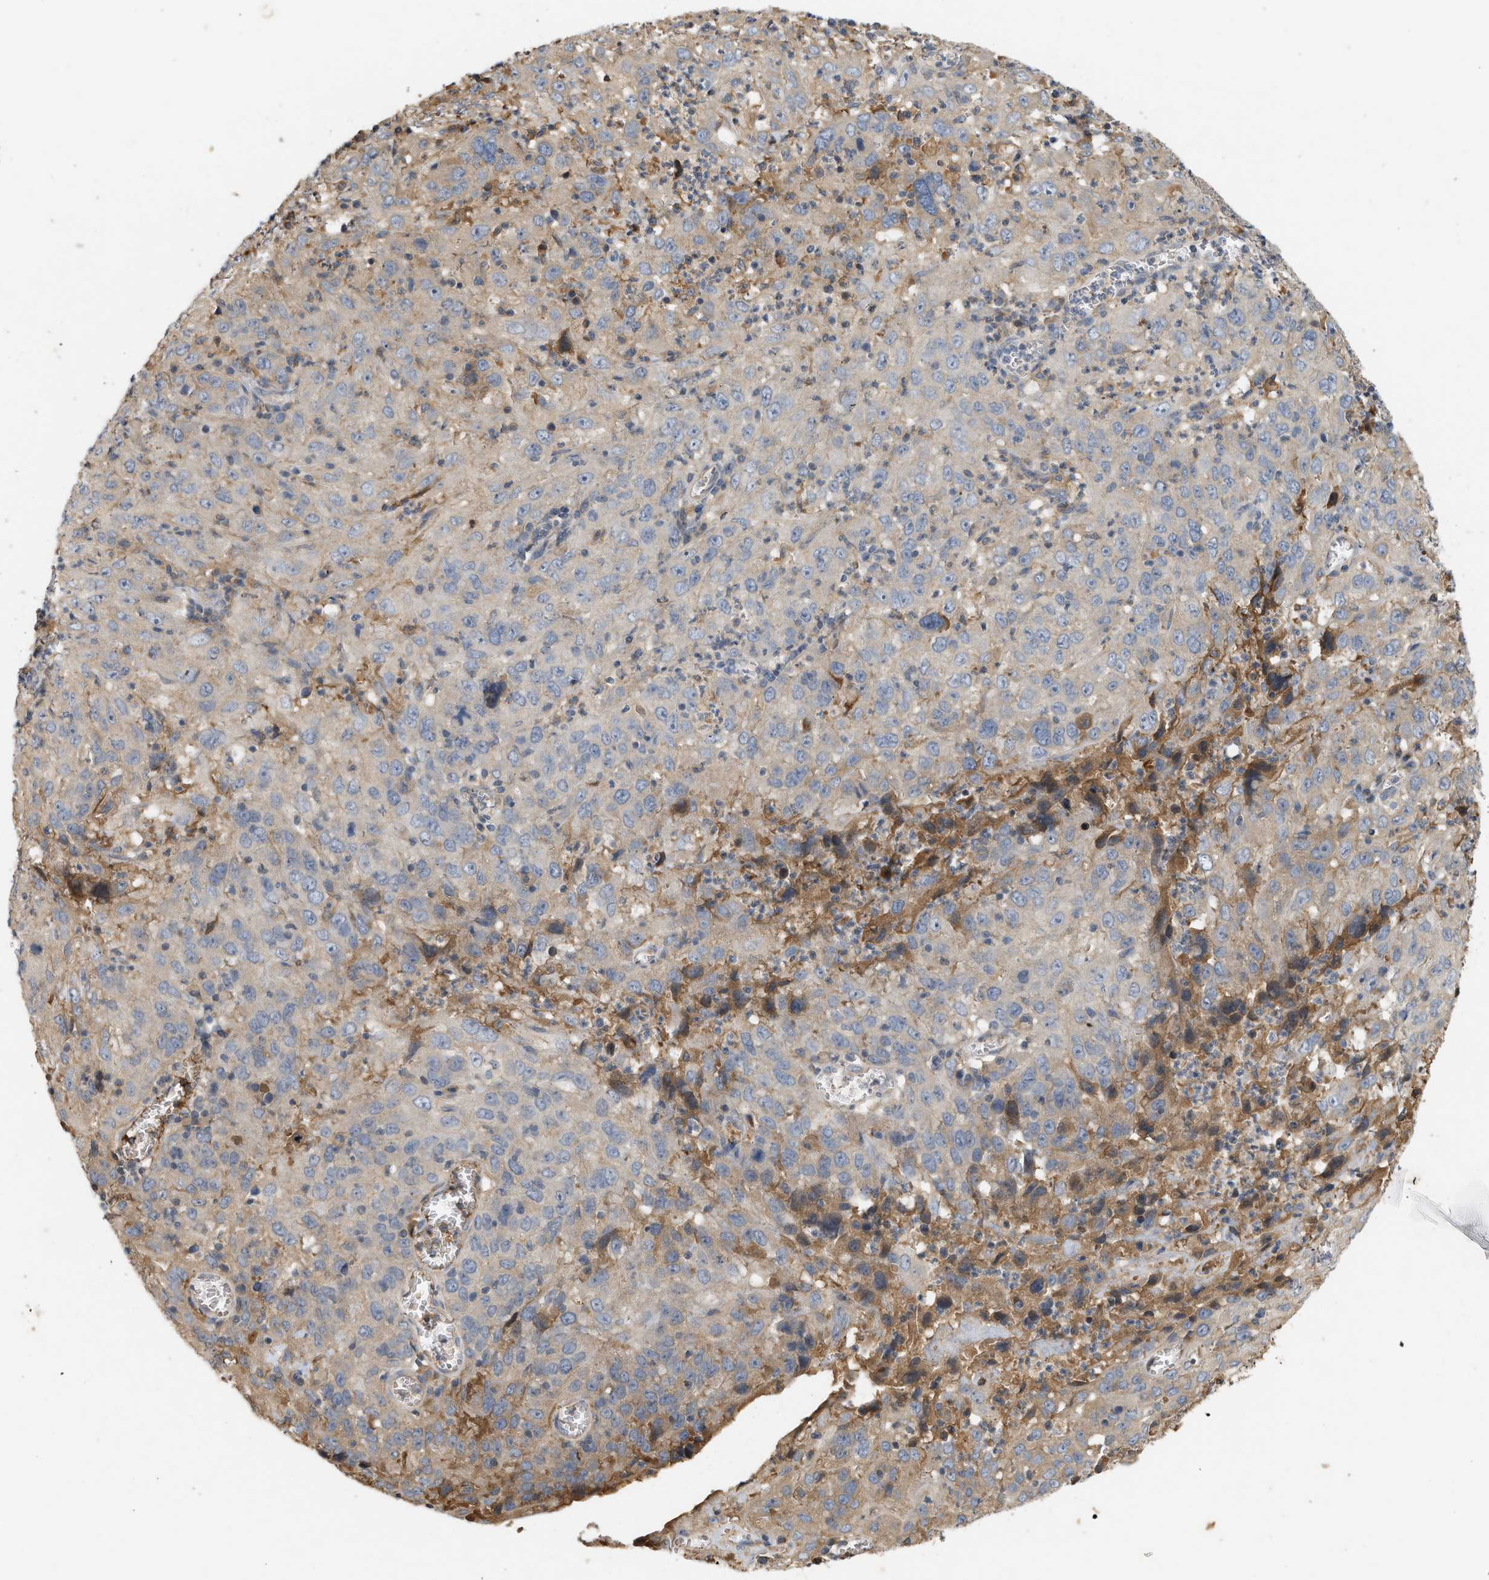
{"staining": {"intensity": "negative", "quantity": "none", "location": "none"}, "tissue": "cervical cancer", "cell_type": "Tumor cells", "image_type": "cancer", "snomed": [{"axis": "morphology", "description": "Squamous cell carcinoma, NOS"}, {"axis": "topography", "description": "Cervix"}], "caption": "Immunohistochemistry histopathology image of neoplastic tissue: human cervical cancer stained with DAB (3,3'-diaminobenzidine) displays no significant protein expression in tumor cells. (DAB (3,3'-diaminobenzidine) immunohistochemistry (IHC) with hematoxylin counter stain).", "gene": "F8", "patient": {"sex": "female", "age": 32}}